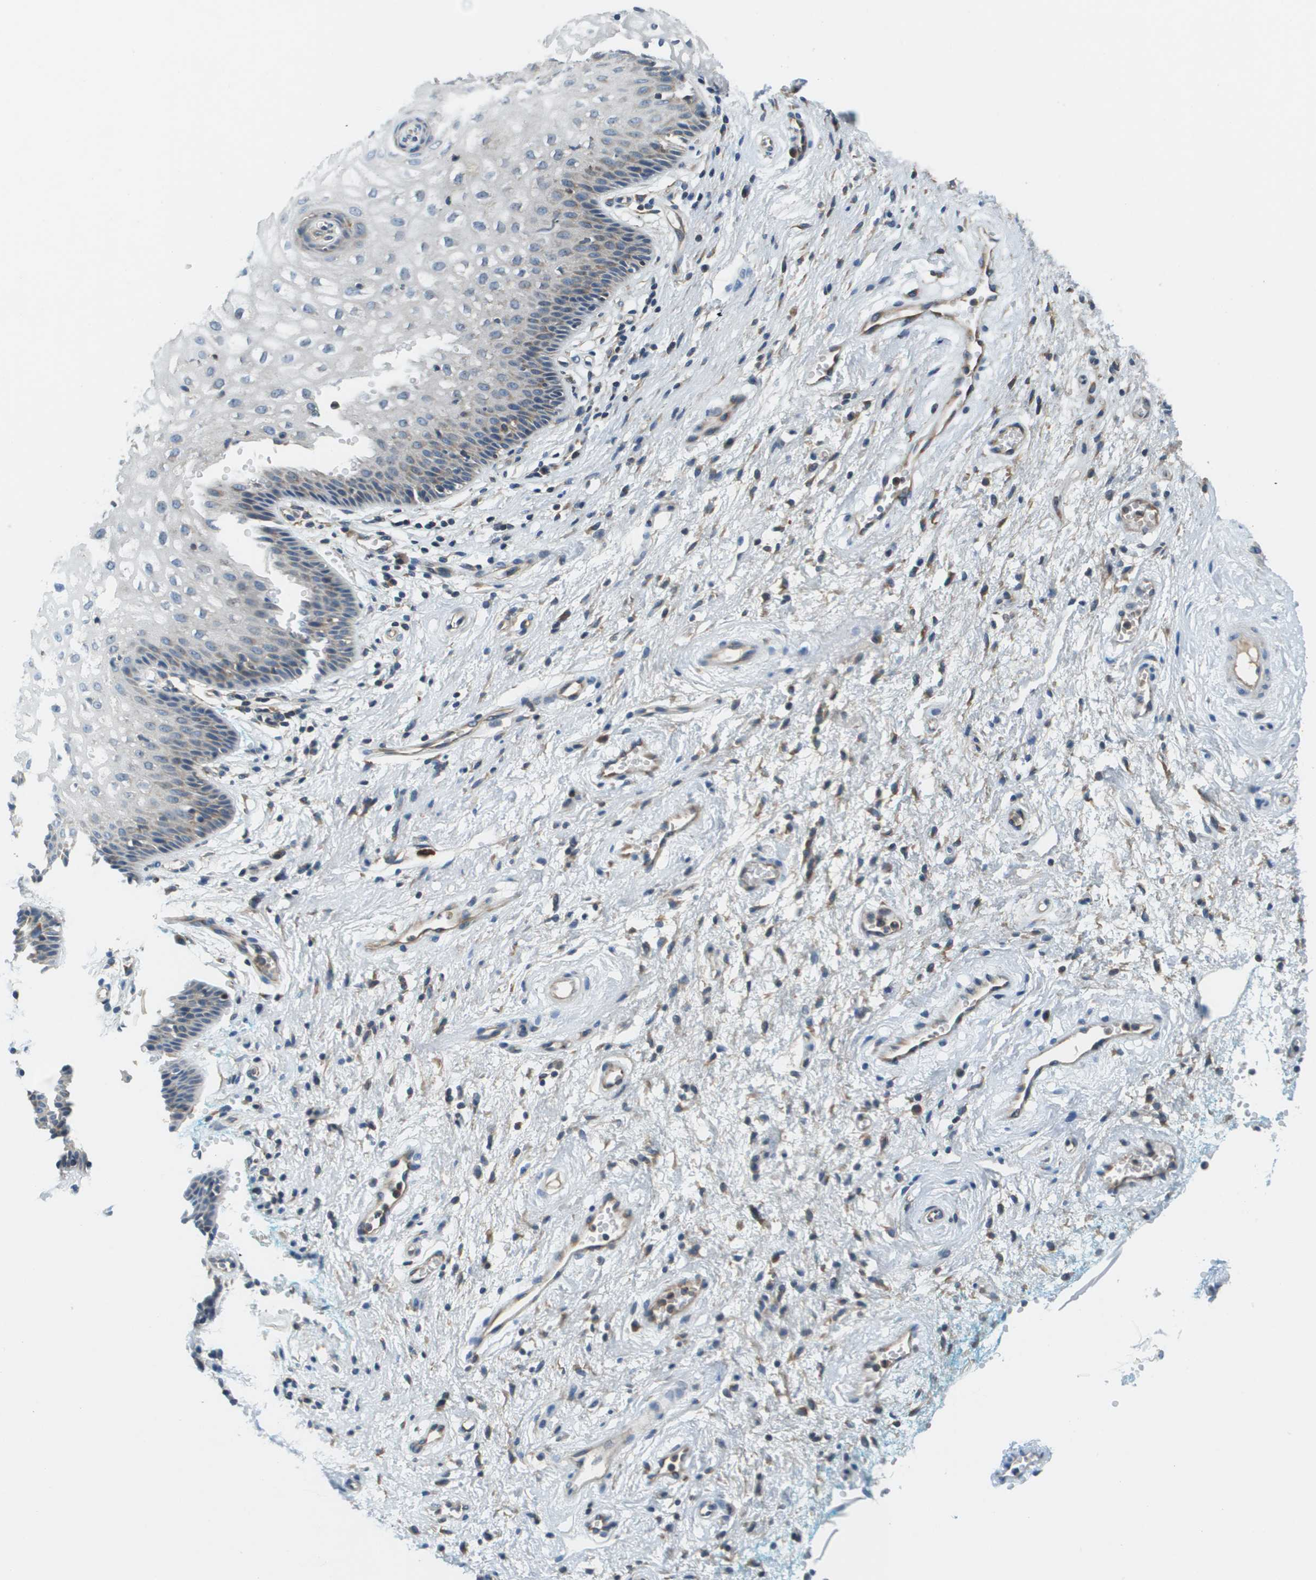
{"staining": {"intensity": "moderate", "quantity": "<25%", "location": "cytoplasmic/membranous"}, "tissue": "vagina", "cell_type": "Squamous epithelial cells", "image_type": "normal", "snomed": [{"axis": "morphology", "description": "Normal tissue, NOS"}, {"axis": "topography", "description": "Vagina"}], "caption": "Human vagina stained for a protein (brown) reveals moderate cytoplasmic/membranous positive expression in about <25% of squamous epithelial cells.", "gene": "SAMSN1", "patient": {"sex": "female", "age": 34}}